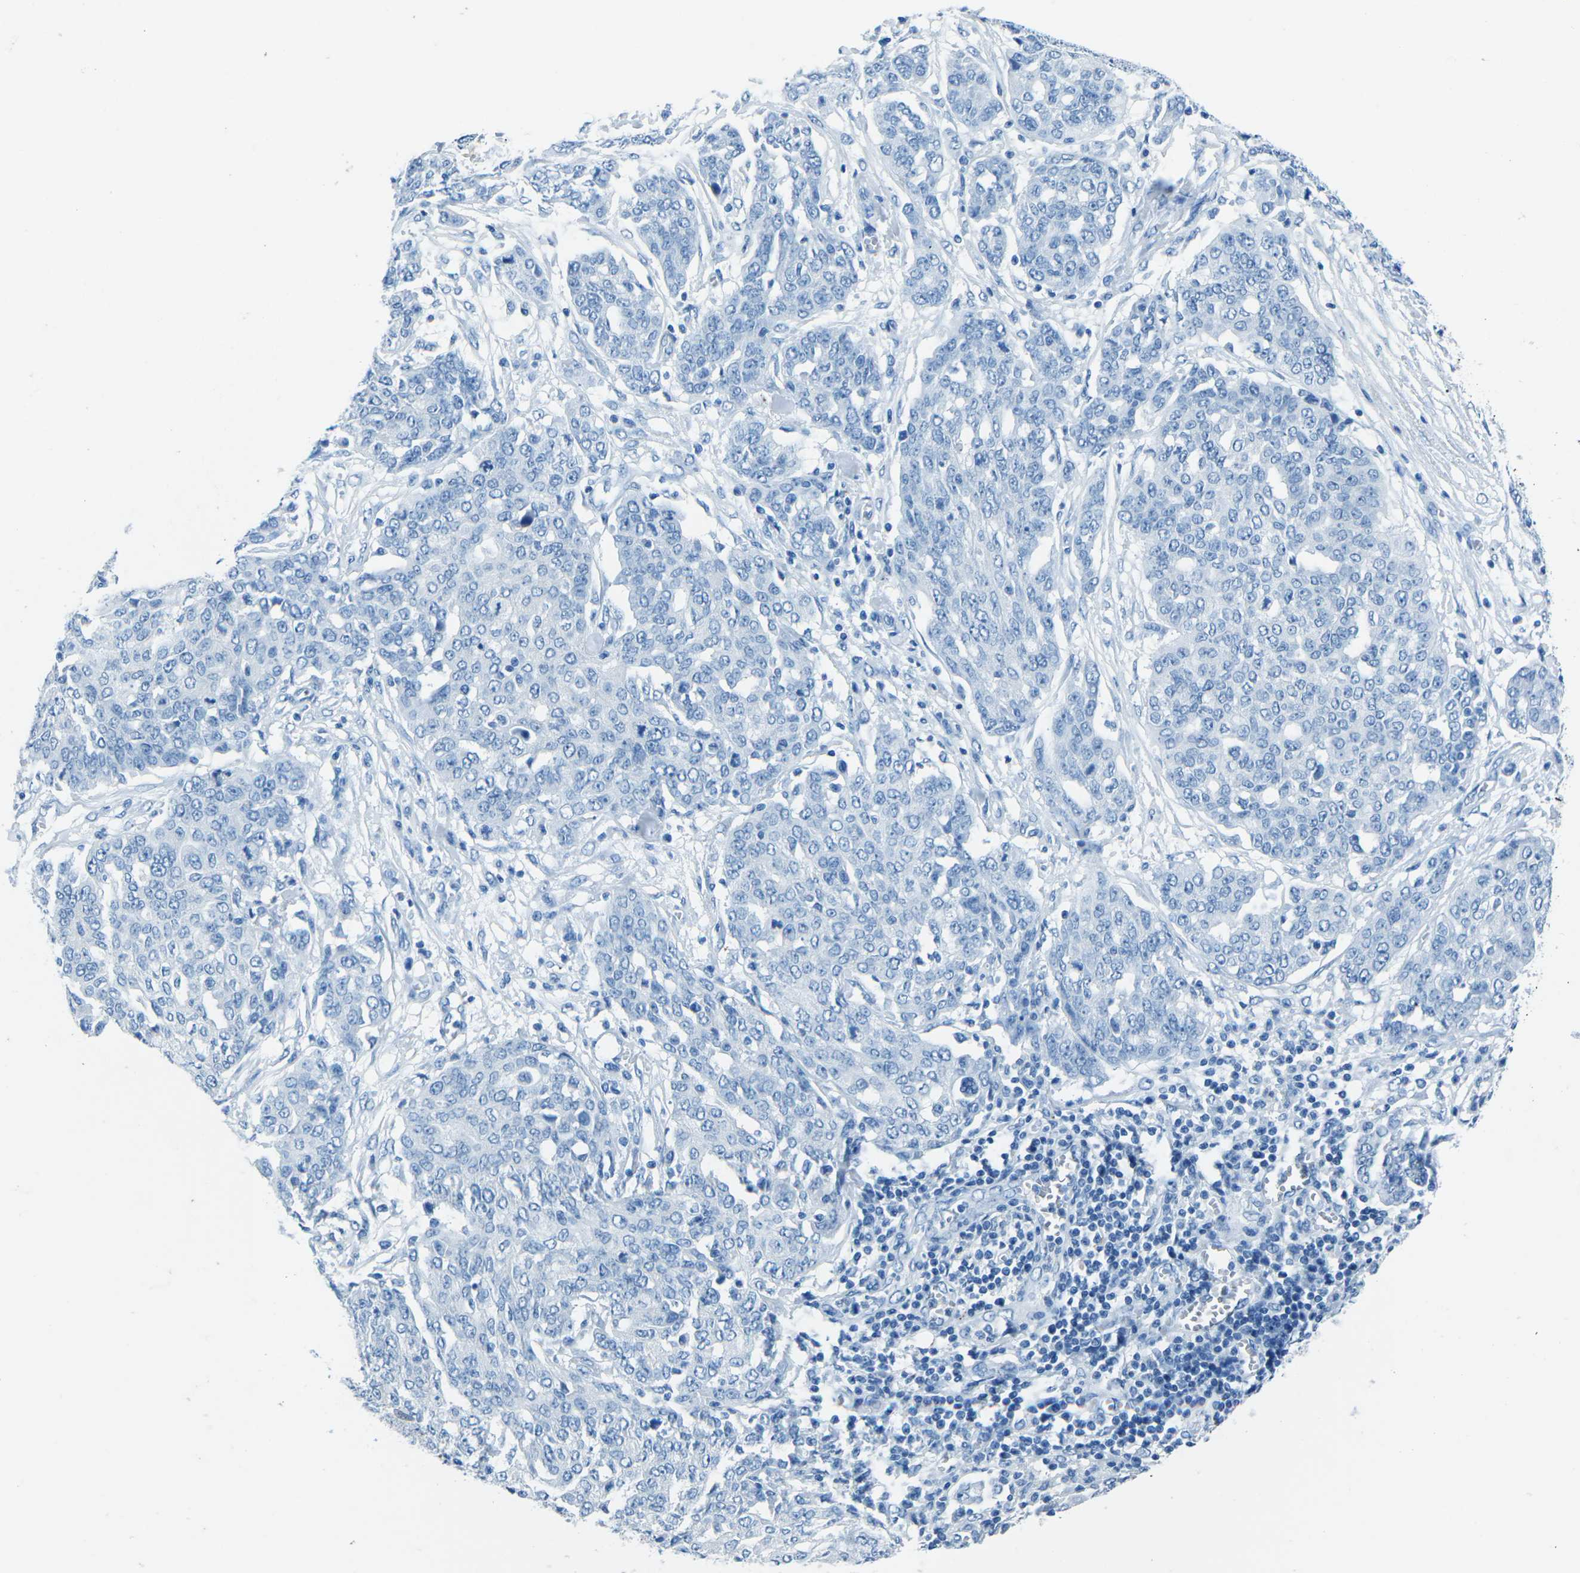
{"staining": {"intensity": "negative", "quantity": "none", "location": "none"}, "tissue": "ovarian cancer", "cell_type": "Tumor cells", "image_type": "cancer", "snomed": [{"axis": "morphology", "description": "Cystadenocarcinoma, serous, NOS"}, {"axis": "topography", "description": "Soft tissue"}, {"axis": "topography", "description": "Ovary"}], "caption": "The histopathology image demonstrates no staining of tumor cells in ovarian serous cystadenocarcinoma. The staining was performed using DAB (3,3'-diaminobenzidine) to visualize the protein expression in brown, while the nuclei were stained in blue with hematoxylin (Magnification: 20x).", "gene": "MYH8", "patient": {"sex": "female", "age": 57}}